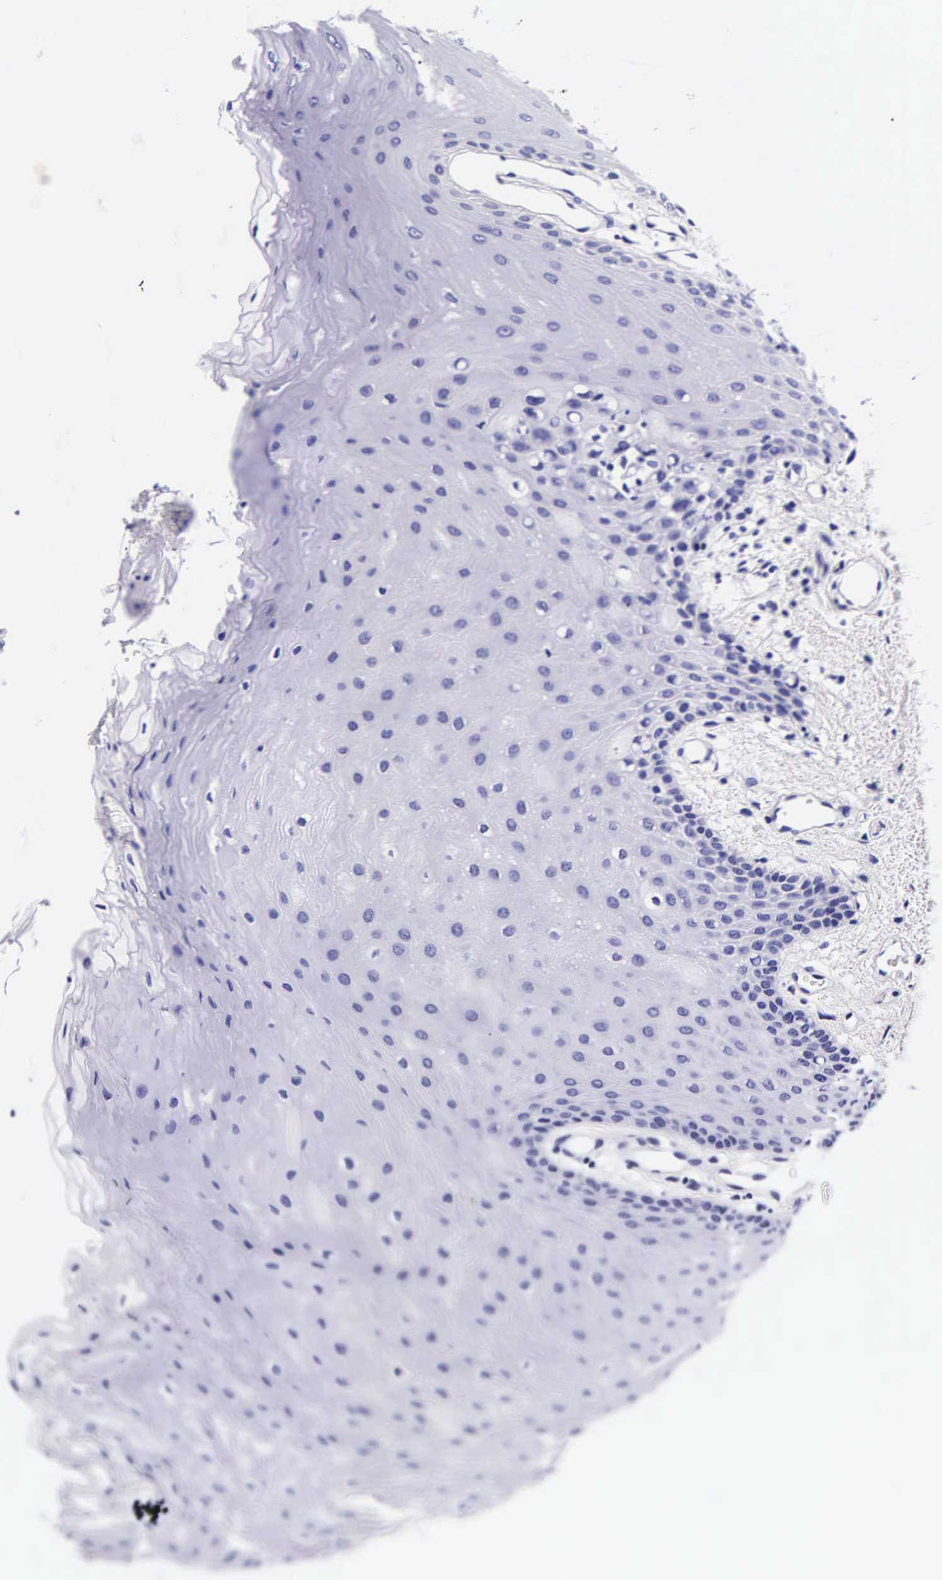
{"staining": {"intensity": "negative", "quantity": "none", "location": "none"}, "tissue": "oral mucosa", "cell_type": "Squamous epithelial cells", "image_type": "normal", "snomed": [{"axis": "morphology", "description": "Normal tissue, NOS"}, {"axis": "topography", "description": "Oral tissue"}], "caption": "Immunohistochemical staining of benign human oral mucosa shows no significant staining in squamous epithelial cells. (DAB IHC, high magnification).", "gene": "DGCR2", "patient": {"sex": "male", "age": 52}}